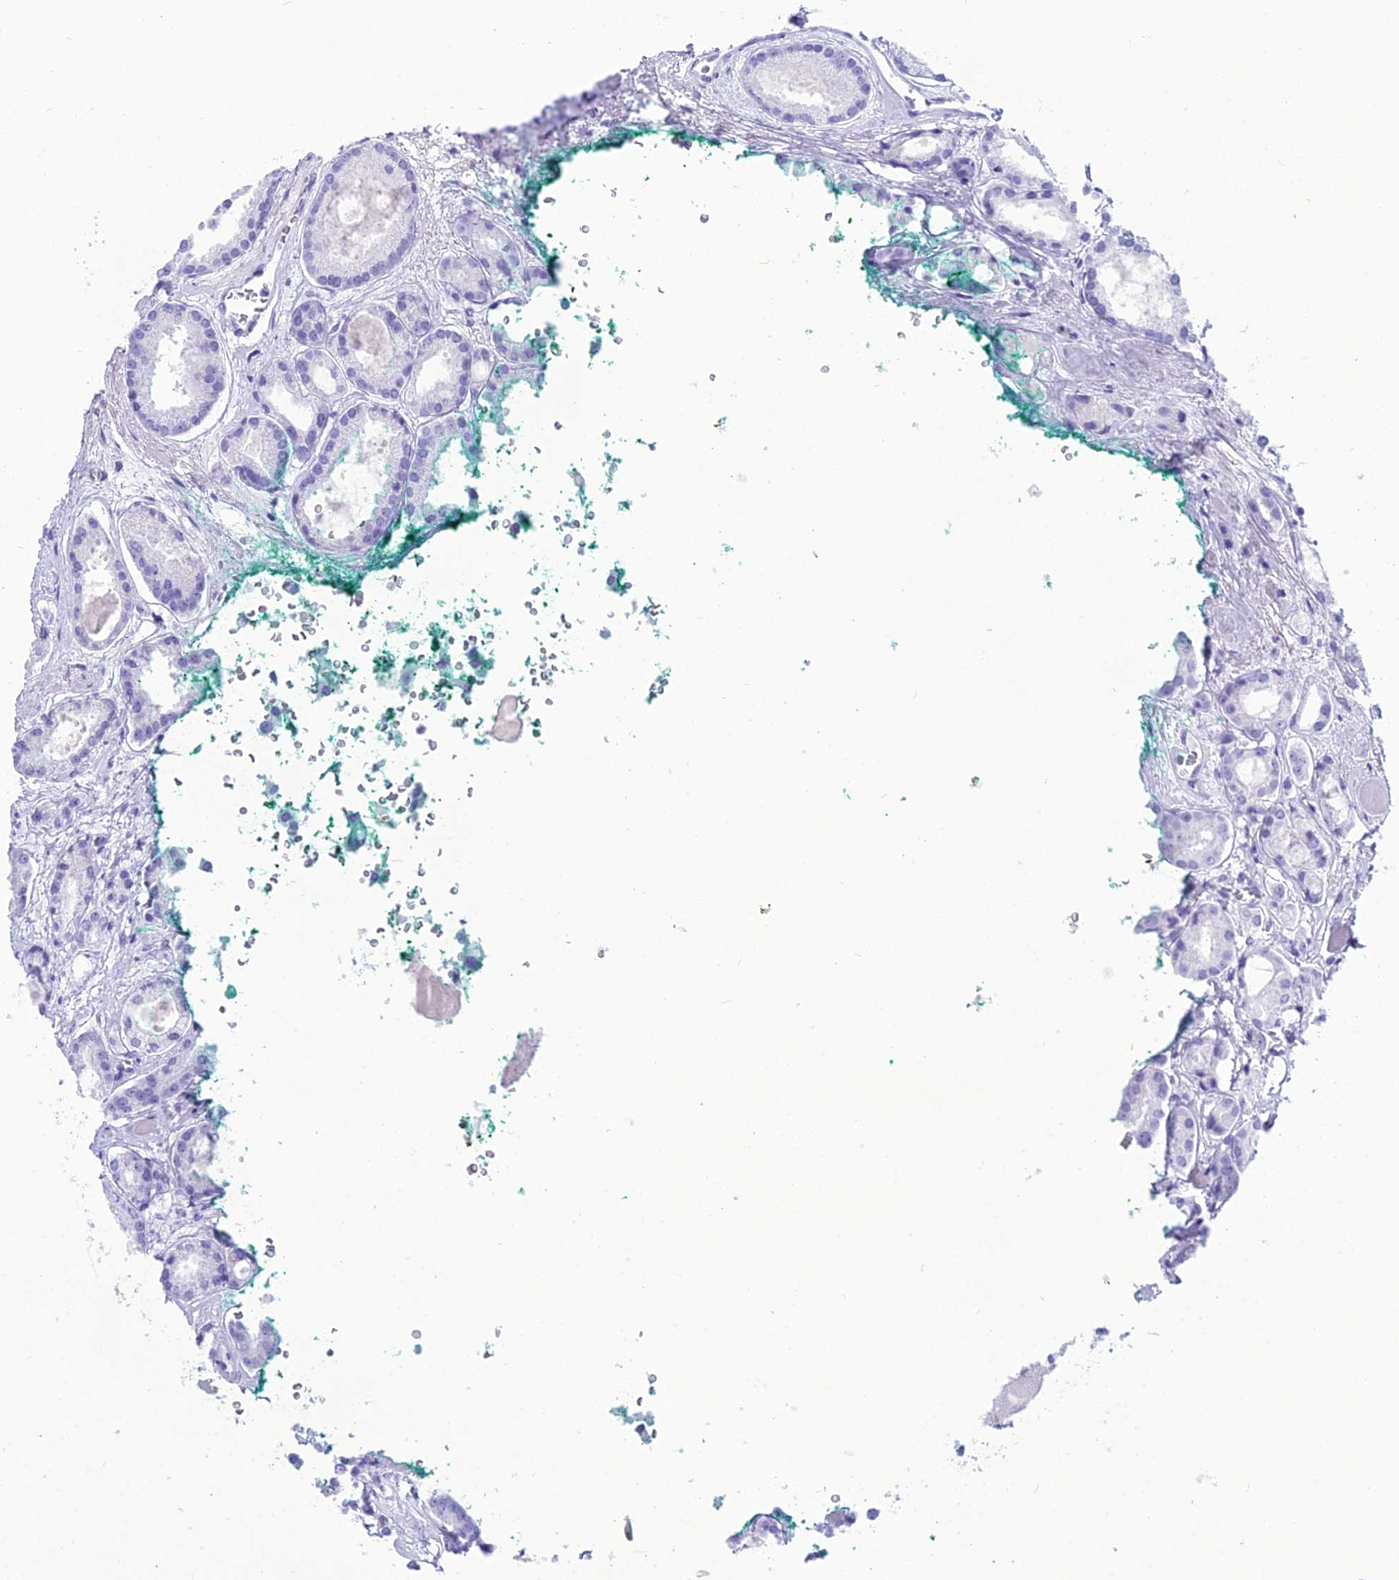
{"staining": {"intensity": "negative", "quantity": "none", "location": "none"}, "tissue": "prostate cancer", "cell_type": "Tumor cells", "image_type": "cancer", "snomed": [{"axis": "morphology", "description": "Adenocarcinoma, High grade"}, {"axis": "topography", "description": "Prostate"}], "caption": "The histopathology image exhibits no staining of tumor cells in prostate cancer.", "gene": "PNMA5", "patient": {"sex": "male", "age": 67}}